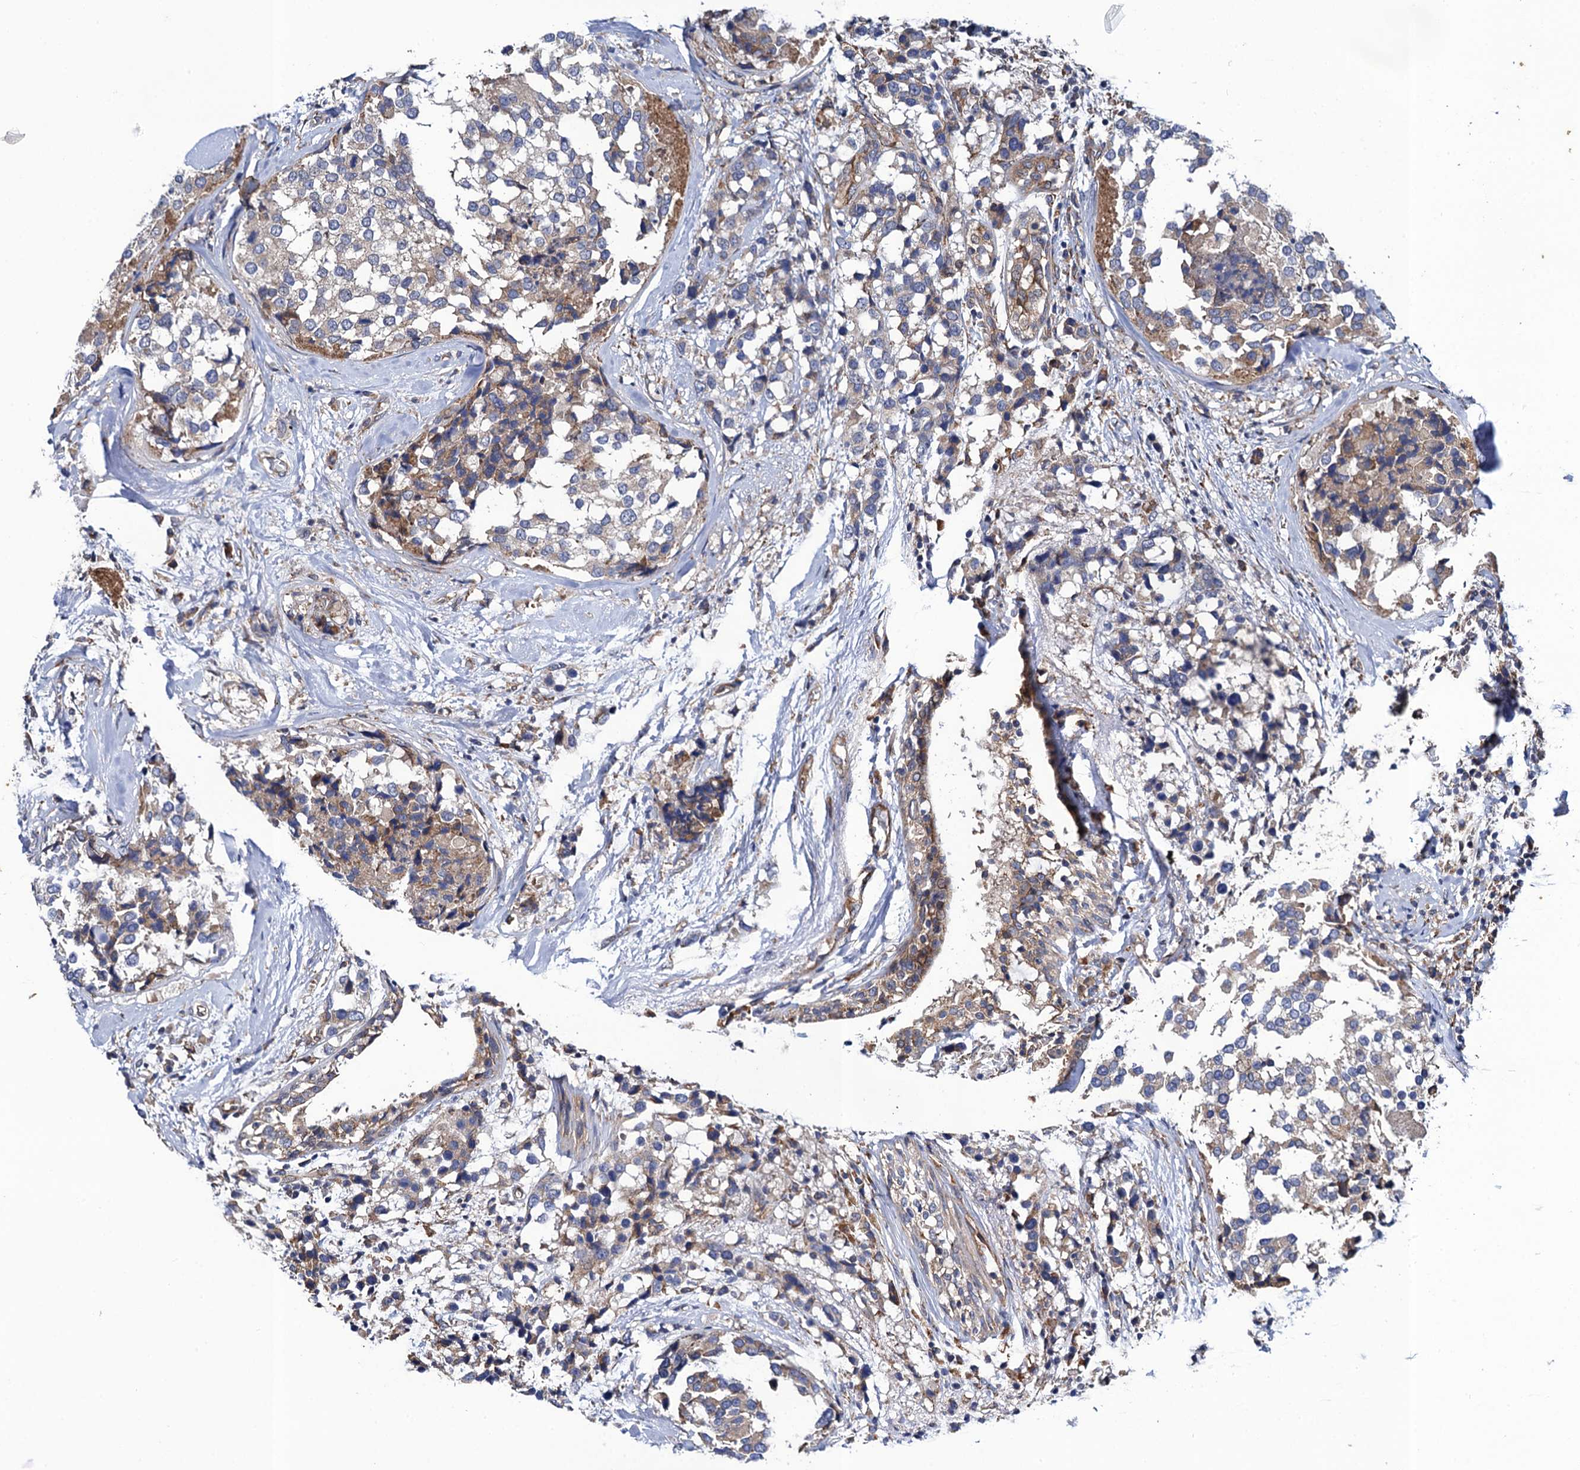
{"staining": {"intensity": "moderate", "quantity": "<25%", "location": "cytoplasmic/membranous"}, "tissue": "breast cancer", "cell_type": "Tumor cells", "image_type": "cancer", "snomed": [{"axis": "morphology", "description": "Lobular carcinoma"}, {"axis": "topography", "description": "Breast"}], "caption": "Protein analysis of breast cancer (lobular carcinoma) tissue exhibits moderate cytoplasmic/membranous staining in approximately <25% of tumor cells.", "gene": "PGLS", "patient": {"sex": "female", "age": 59}}